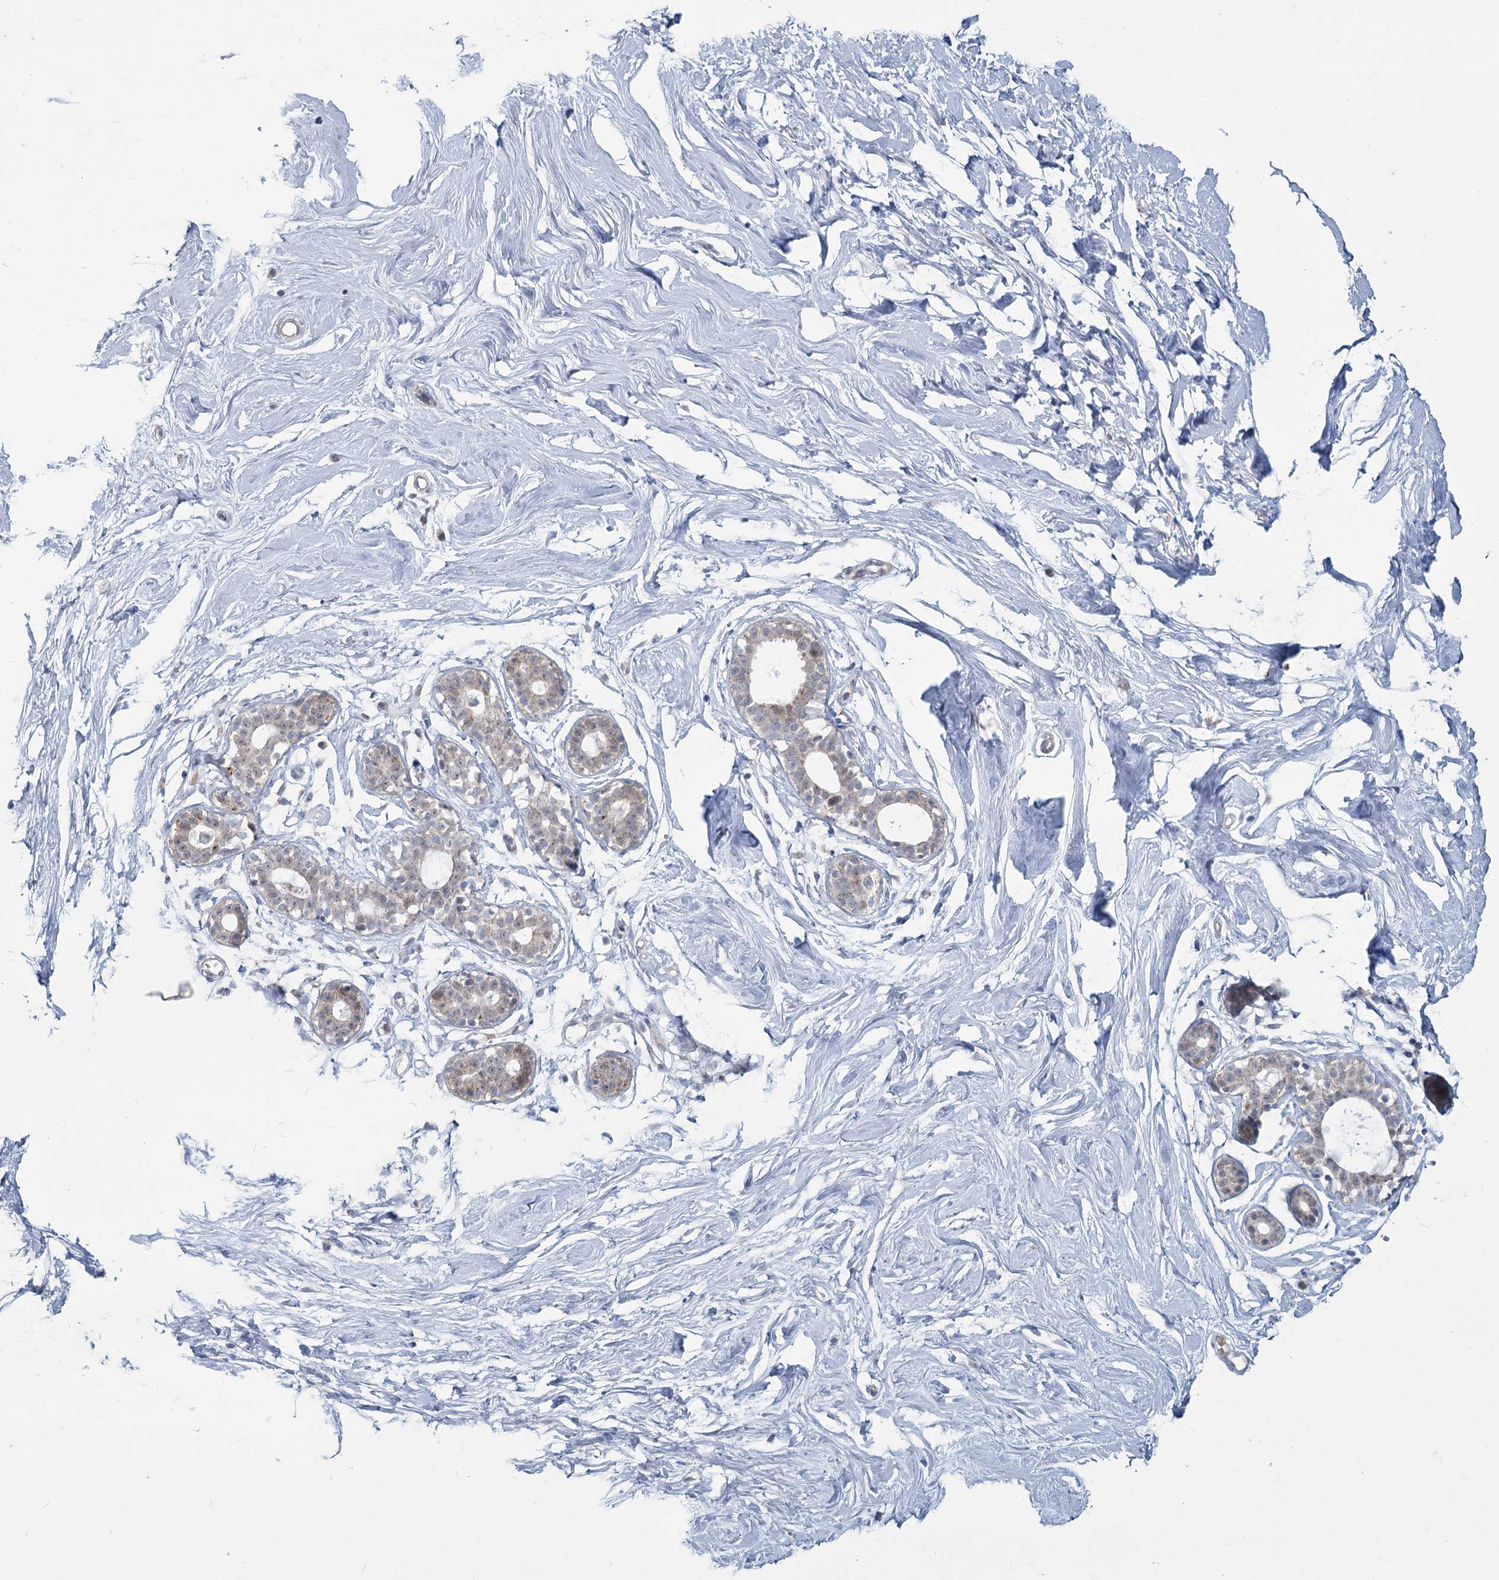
{"staining": {"intensity": "negative", "quantity": "none", "location": "none"}, "tissue": "breast", "cell_type": "Adipocytes", "image_type": "normal", "snomed": [{"axis": "morphology", "description": "Normal tissue, NOS"}, {"axis": "morphology", "description": "Adenoma, NOS"}, {"axis": "topography", "description": "Breast"}], "caption": "The IHC histopathology image has no significant expression in adipocytes of breast.", "gene": "MTG1", "patient": {"sex": "female", "age": 23}}